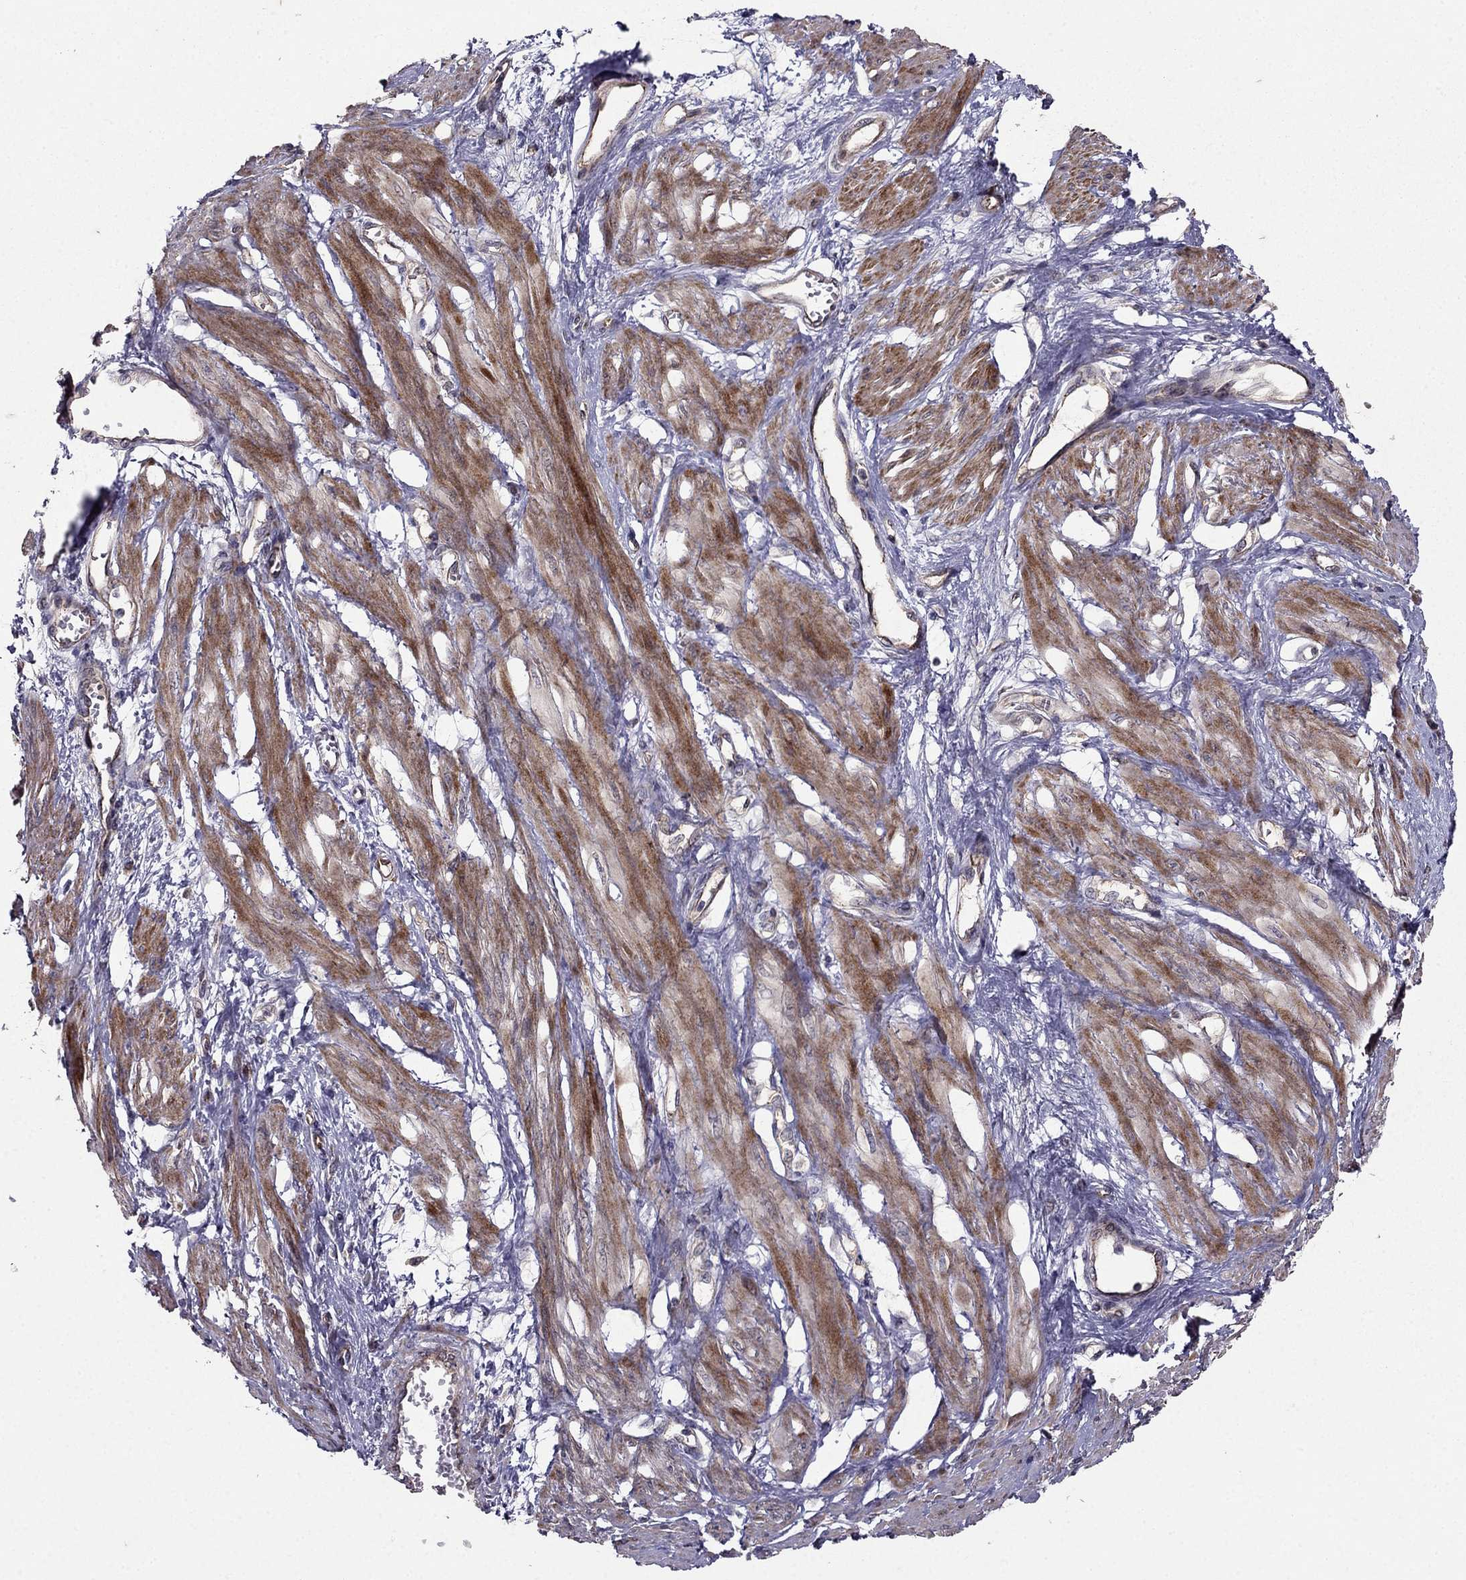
{"staining": {"intensity": "moderate", "quantity": ">75%", "location": "cytoplasmic/membranous"}, "tissue": "smooth muscle", "cell_type": "Smooth muscle cells", "image_type": "normal", "snomed": [{"axis": "morphology", "description": "Normal tissue, NOS"}, {"axis": "topography", "description": "Smooth muscle"}, {"axis": "topography", "description": "Uterus"}], "caption": "Immunohistochemistry photomicrograph of unremarkable smooth muscle stained for a protein (brown), which exhibits medium levels of moderate cytoplasmic/membranous staining in approximately >75% of smooth muscle cells.", "gene": "RASIP1", "patient": {"sex": "female", "age": 39}}